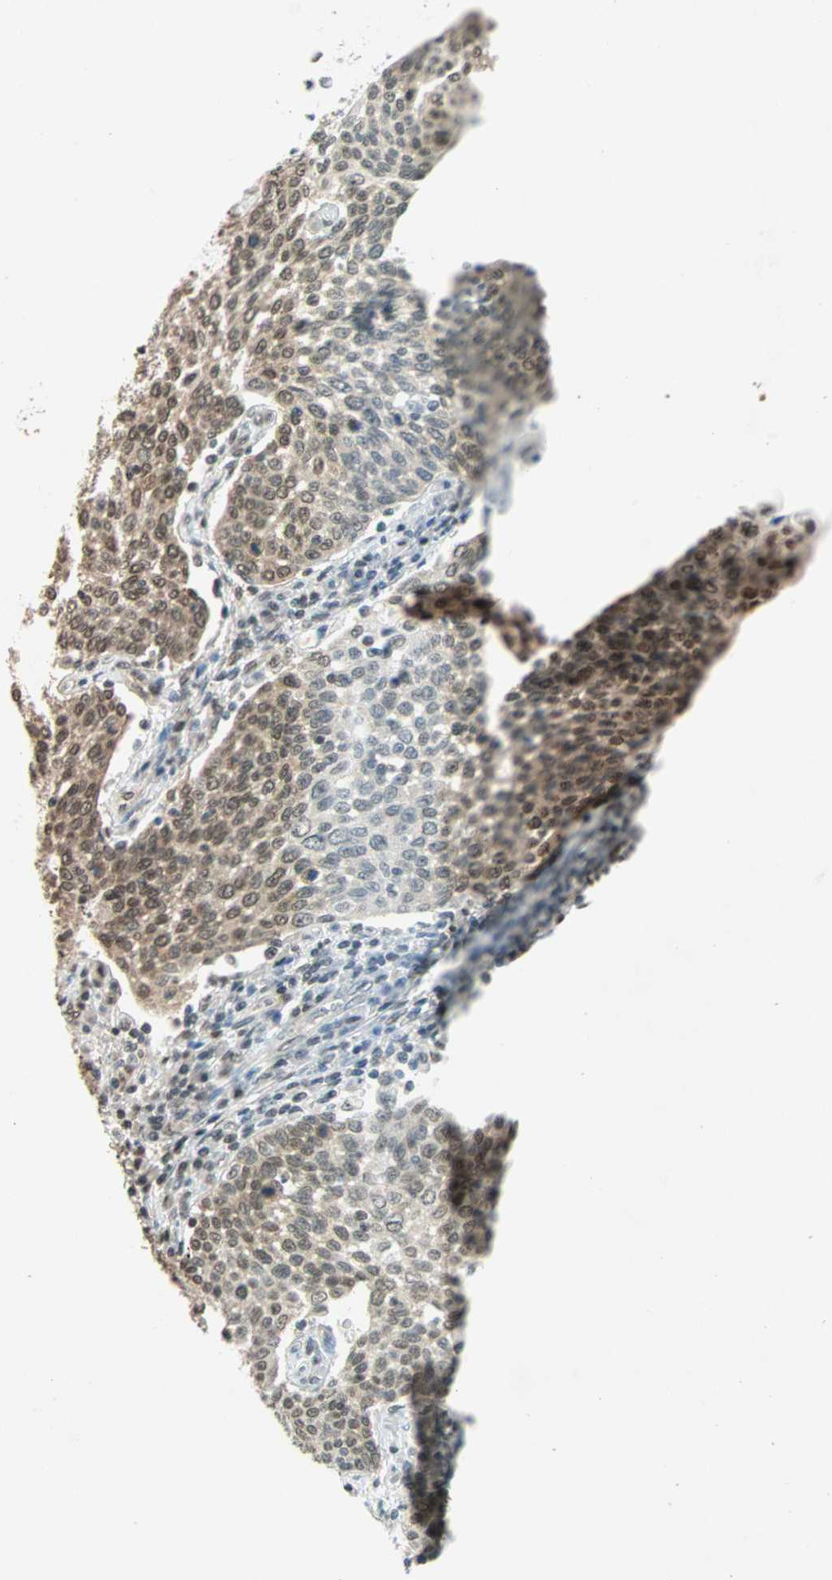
{"staining": {"intensity": "moderate", "quantity": ">75%", "location": "nuclear"}, "tissue": "cervical cancer", "cell_type": "Tumor cells", "image_type": "cancer", "snomed": [{"axis": "morphology", "description": "Squamous cell carcinoma, NOS"}, {"axis": "topography", "description": "Cervix"}], "caption": "A brown stain shows moderate nuclear staining of a protein in cervical cancer (squamous cell carcinoma) tumor cells.", "gene": "DAZAP1", "patient": {"sex": "female", "age": 34}}